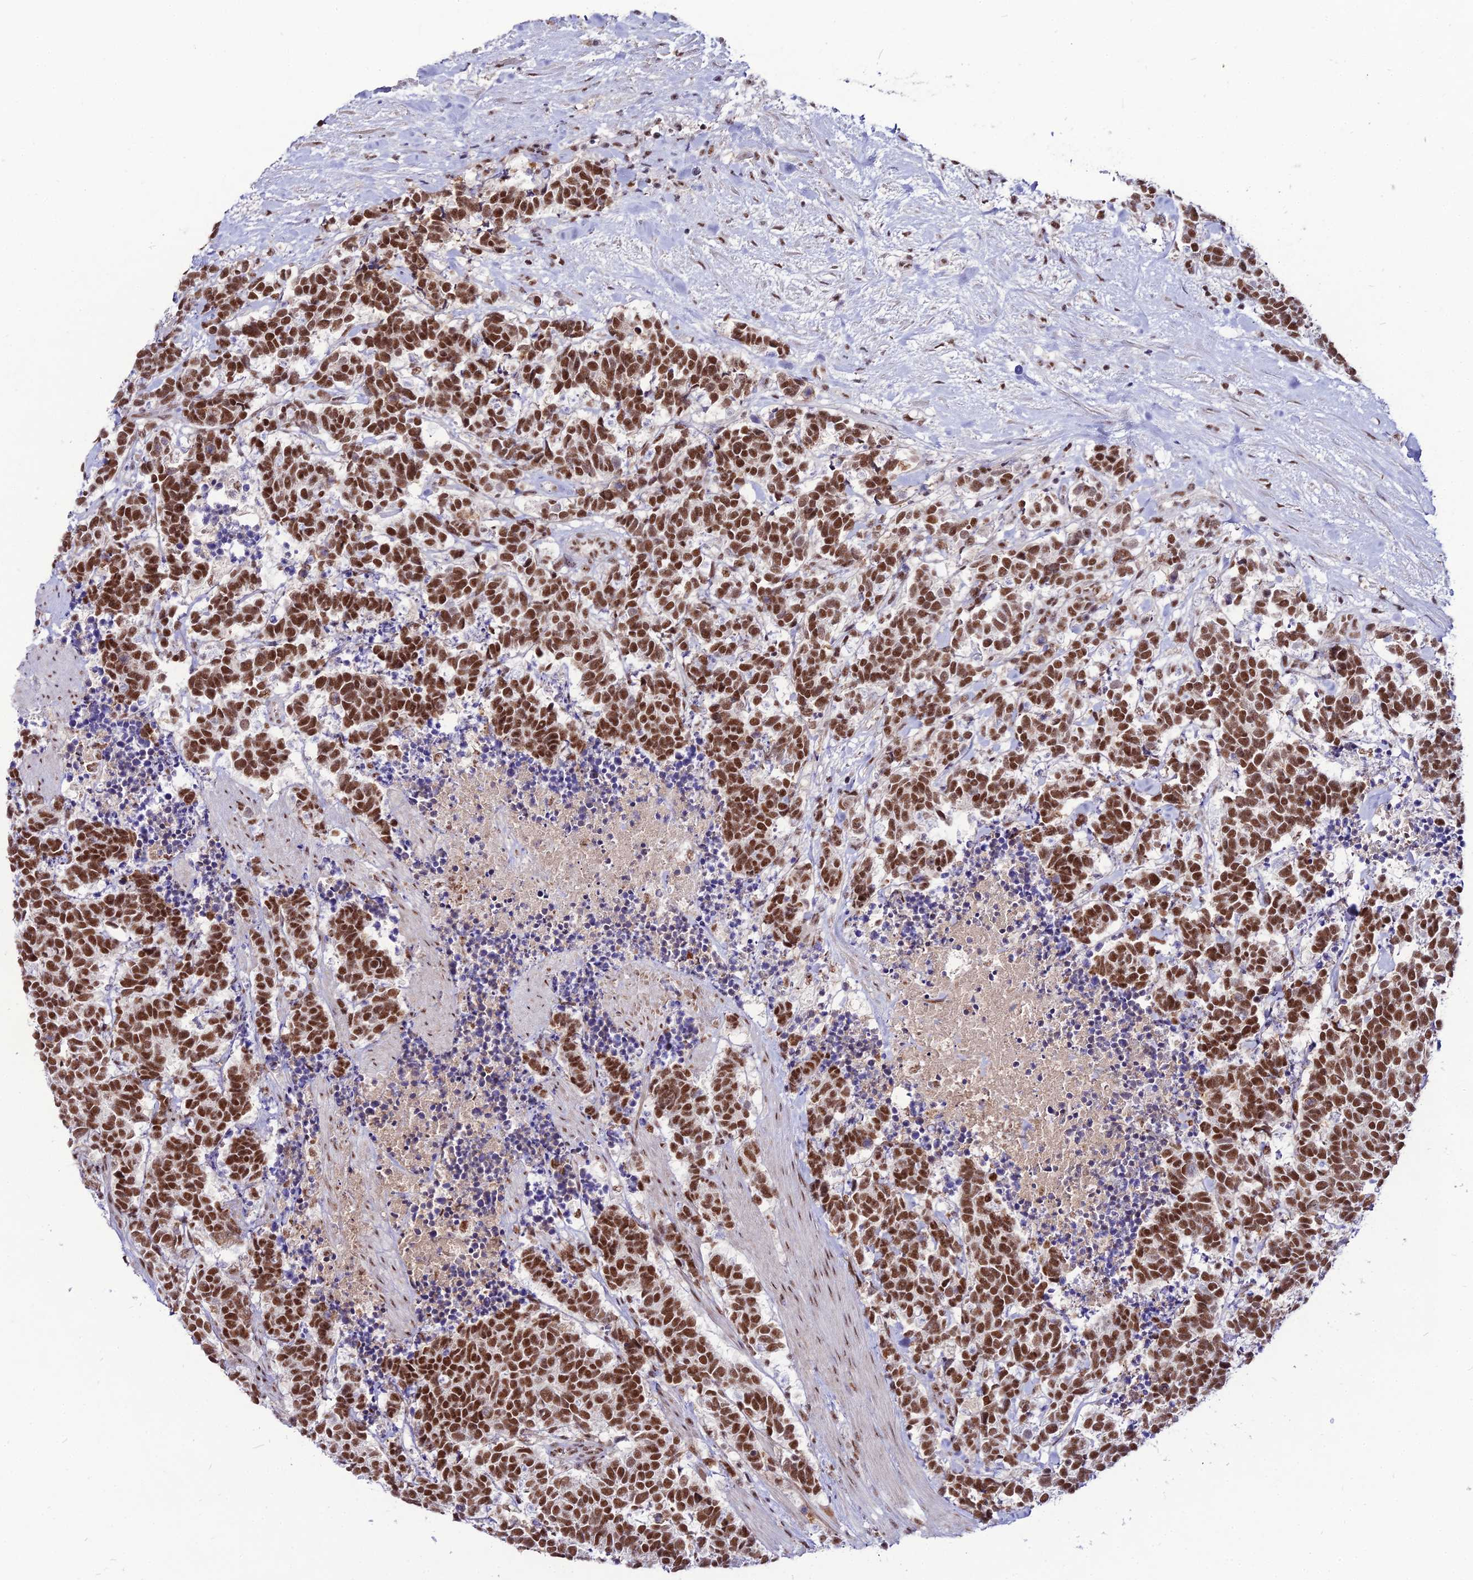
{"staining": {"intensity": "strong", "quantity": ">75%", "location": "nuclear"}, "tissue": "carcinoid", "cell_type": "Tumor cells", "image_type": "cancer", "snomed": [{"axis": "morphology", "description": "Carcinoma, NOS"}, {"axis": "morphology", "description": "Carcinoid, malignant, NOS"}, {"axis": "topography", "description": "Prostate"}], "caption": "IHC of carcinoma demonstrates high levels of strong nuclear expression in approximately >75% of tumor cells.", "gene": "RBM12", "patient": {"sex": "male", "age": 57}}